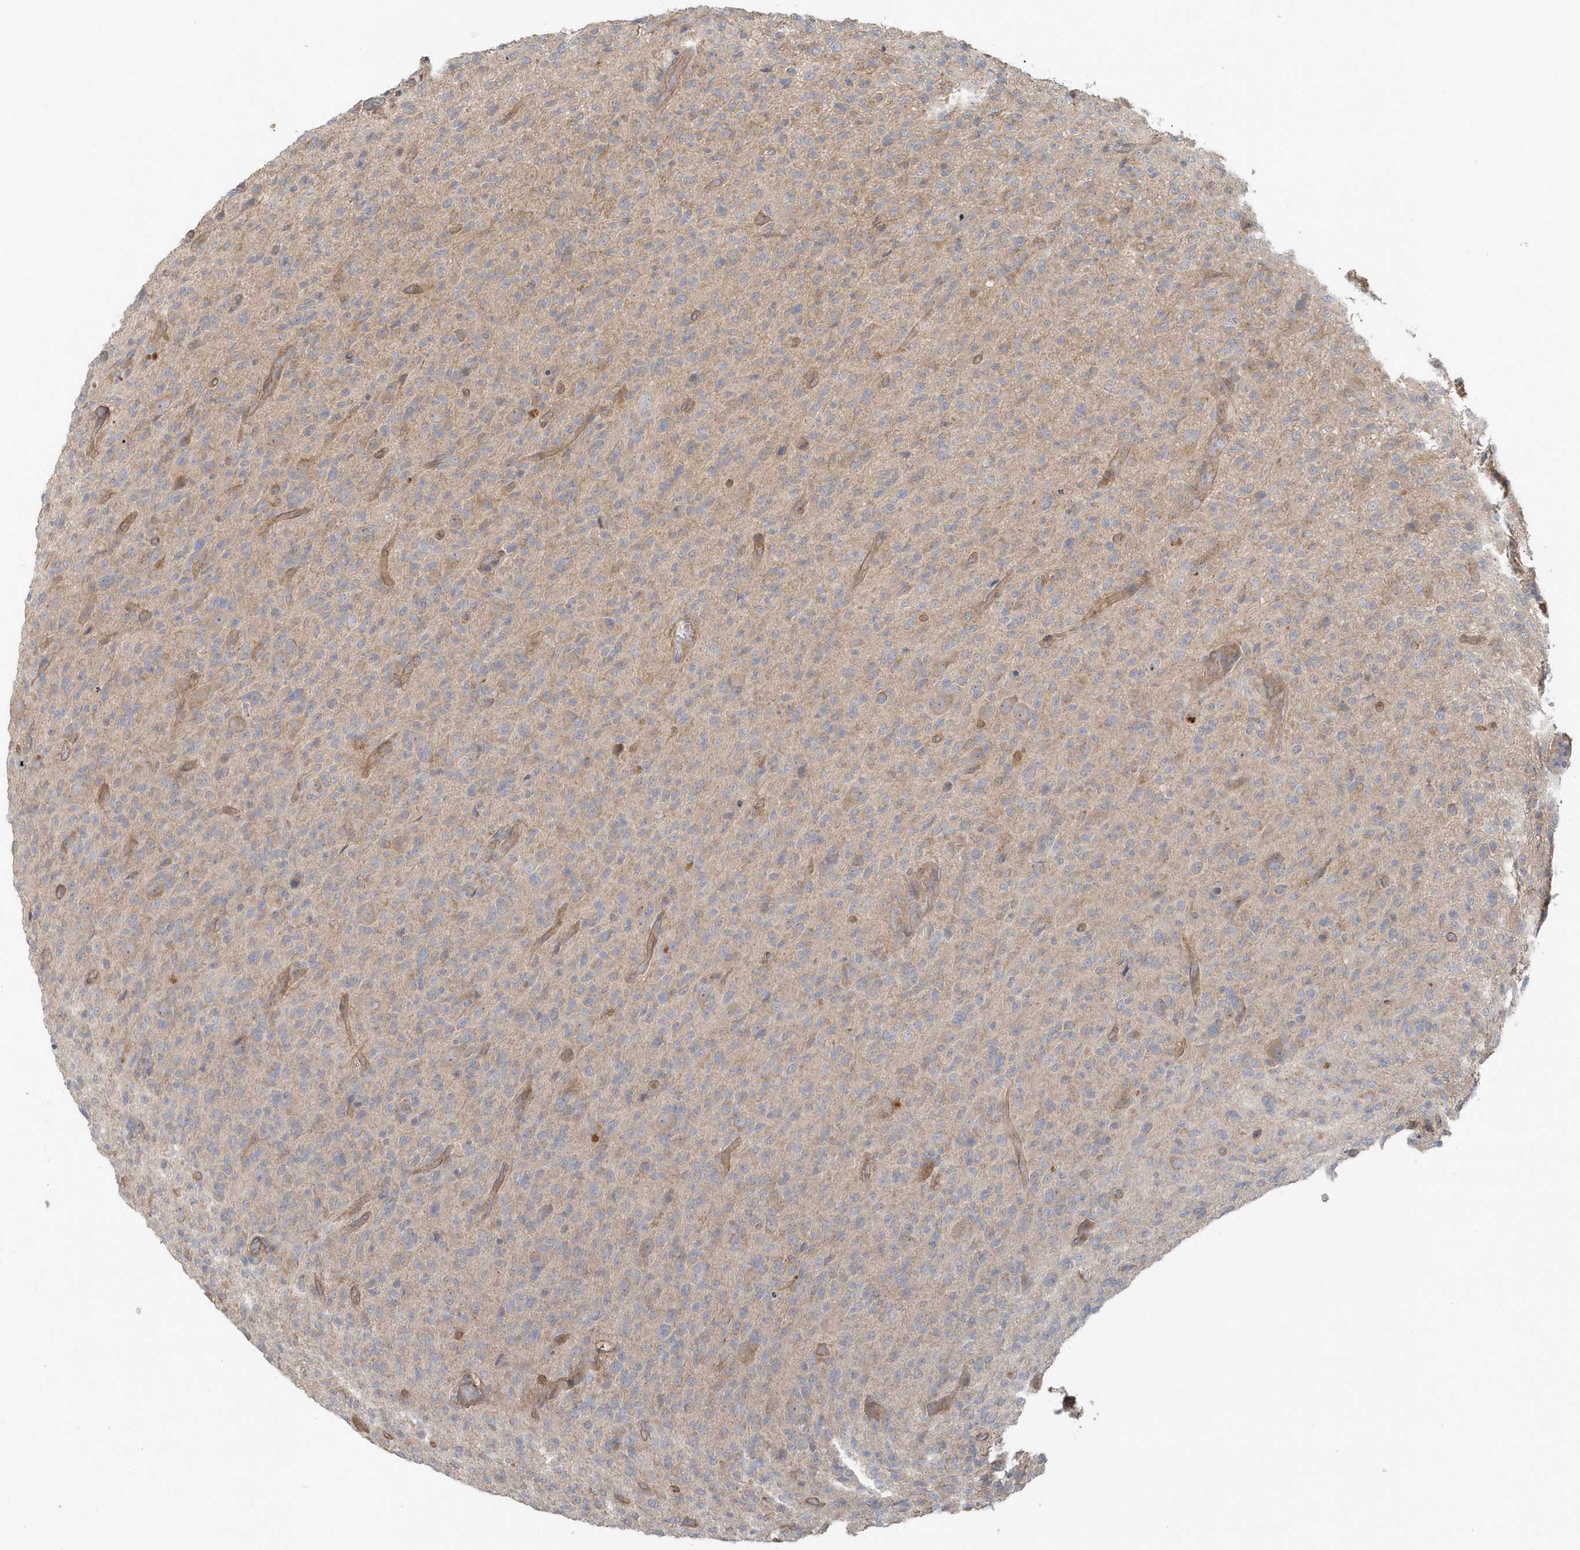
{"staining": {"intensity": "negative", "quantity": "none", "location": "none"}, "tissue": "glioma", "cell_type": "Tumor cells", "image_type": "cancer", "snomed": [{"axis": "morphology", "description": "Glioma, malignant, High grade"}, {"axis": "topography", "description": "Brain"}], "caption": "Immunohistochemistry of glioma reveals no staining in tumor cells.", "gene": "ACTR1A", "patient": {"sex": "female", "age": 57}}